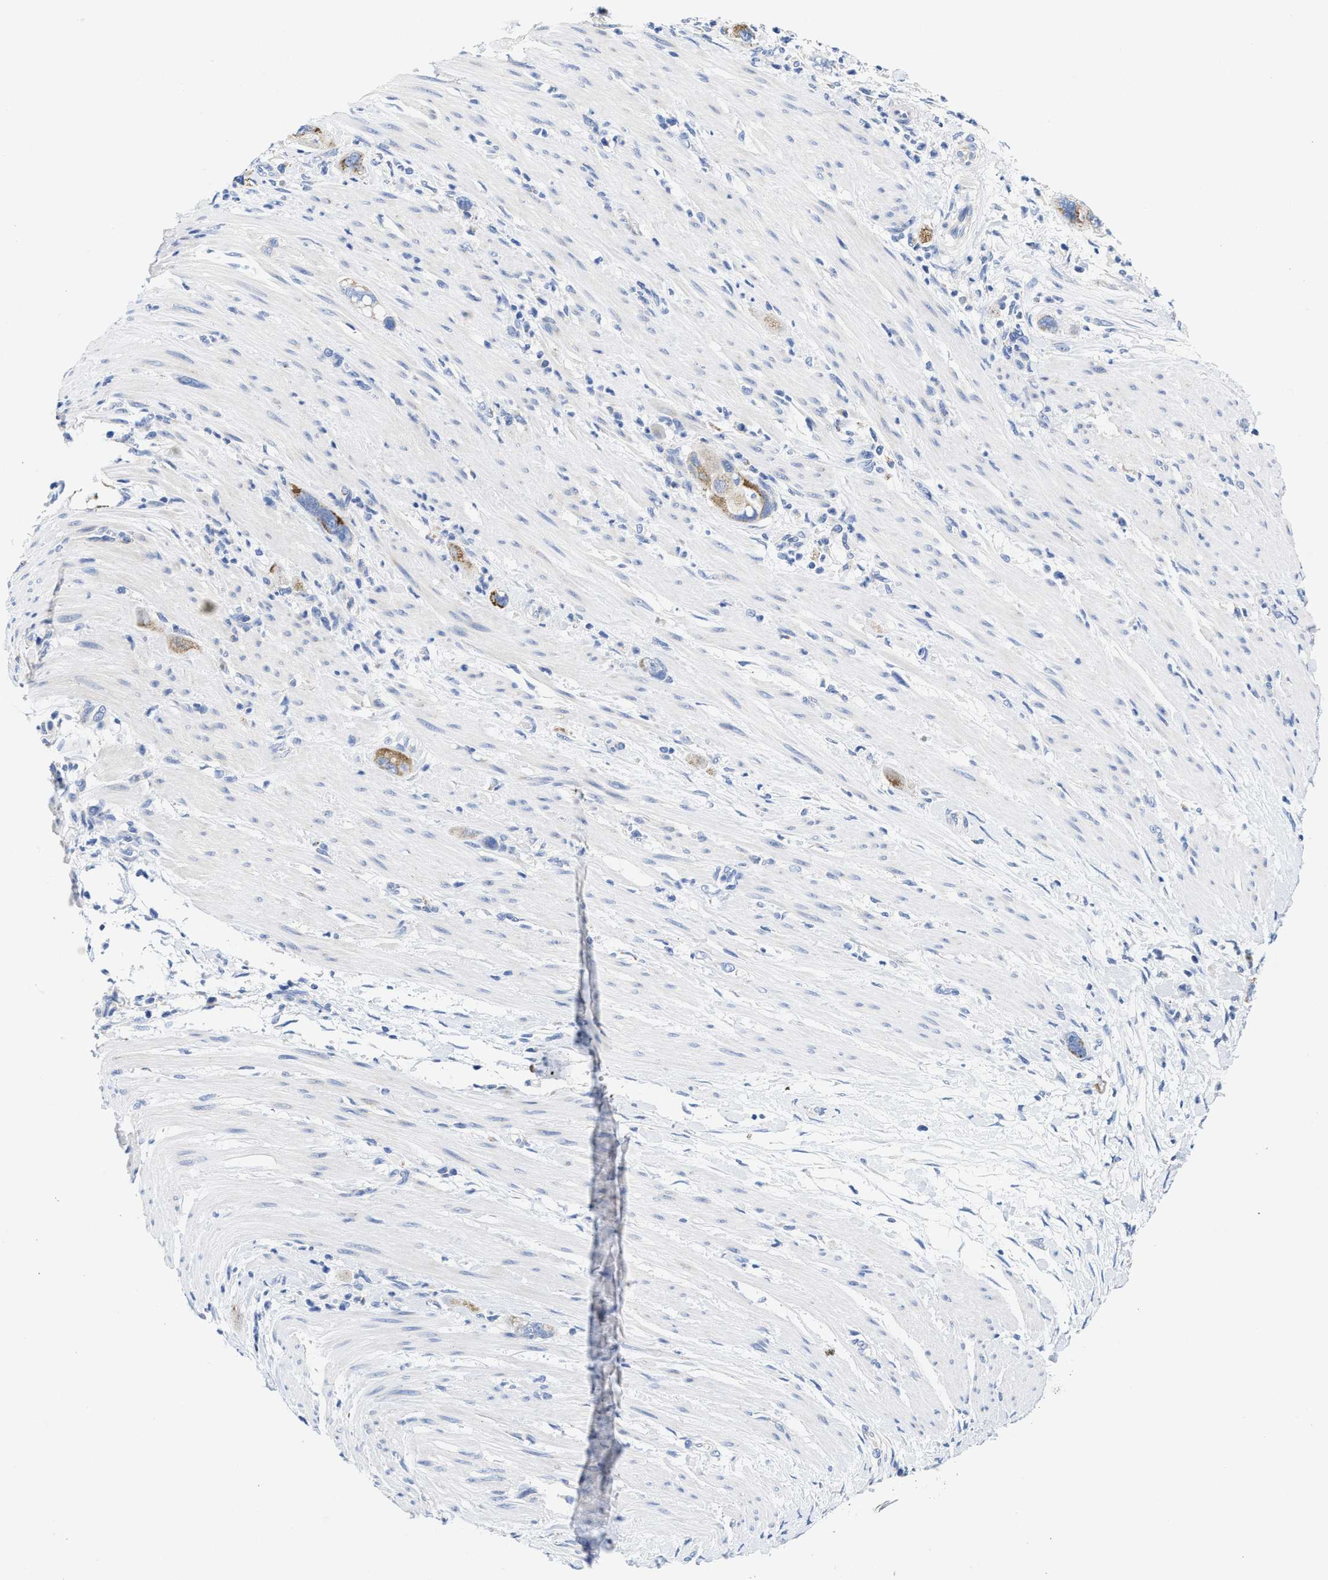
{"staining": {"intensity": "moderate", "quantity": "25%-75%", "location": "cytoplasmic/membranous"}, "tissue": "pancreatic cancer", "cell_type": "Tumor cells", "image_type": "cancer", "snomed": [{"axis": "morphology", "description": "Adenocarcinoma, NOS"}, {"axis": "topography", "description": "Pancreas"}], "caption": "Pancreatic cancer stained with DAB immunohistochemistry (IHC) demonstrates medium levels of moderate cytoplasmic/membranous expression in about 25%-75% of tumor cells. Immunohistochemistry (ihc) stains the protein of interest in brown and the nuclei are stained blue.", "gene": "TBRG4", "patient": {"sex": "female", "age": 70}}